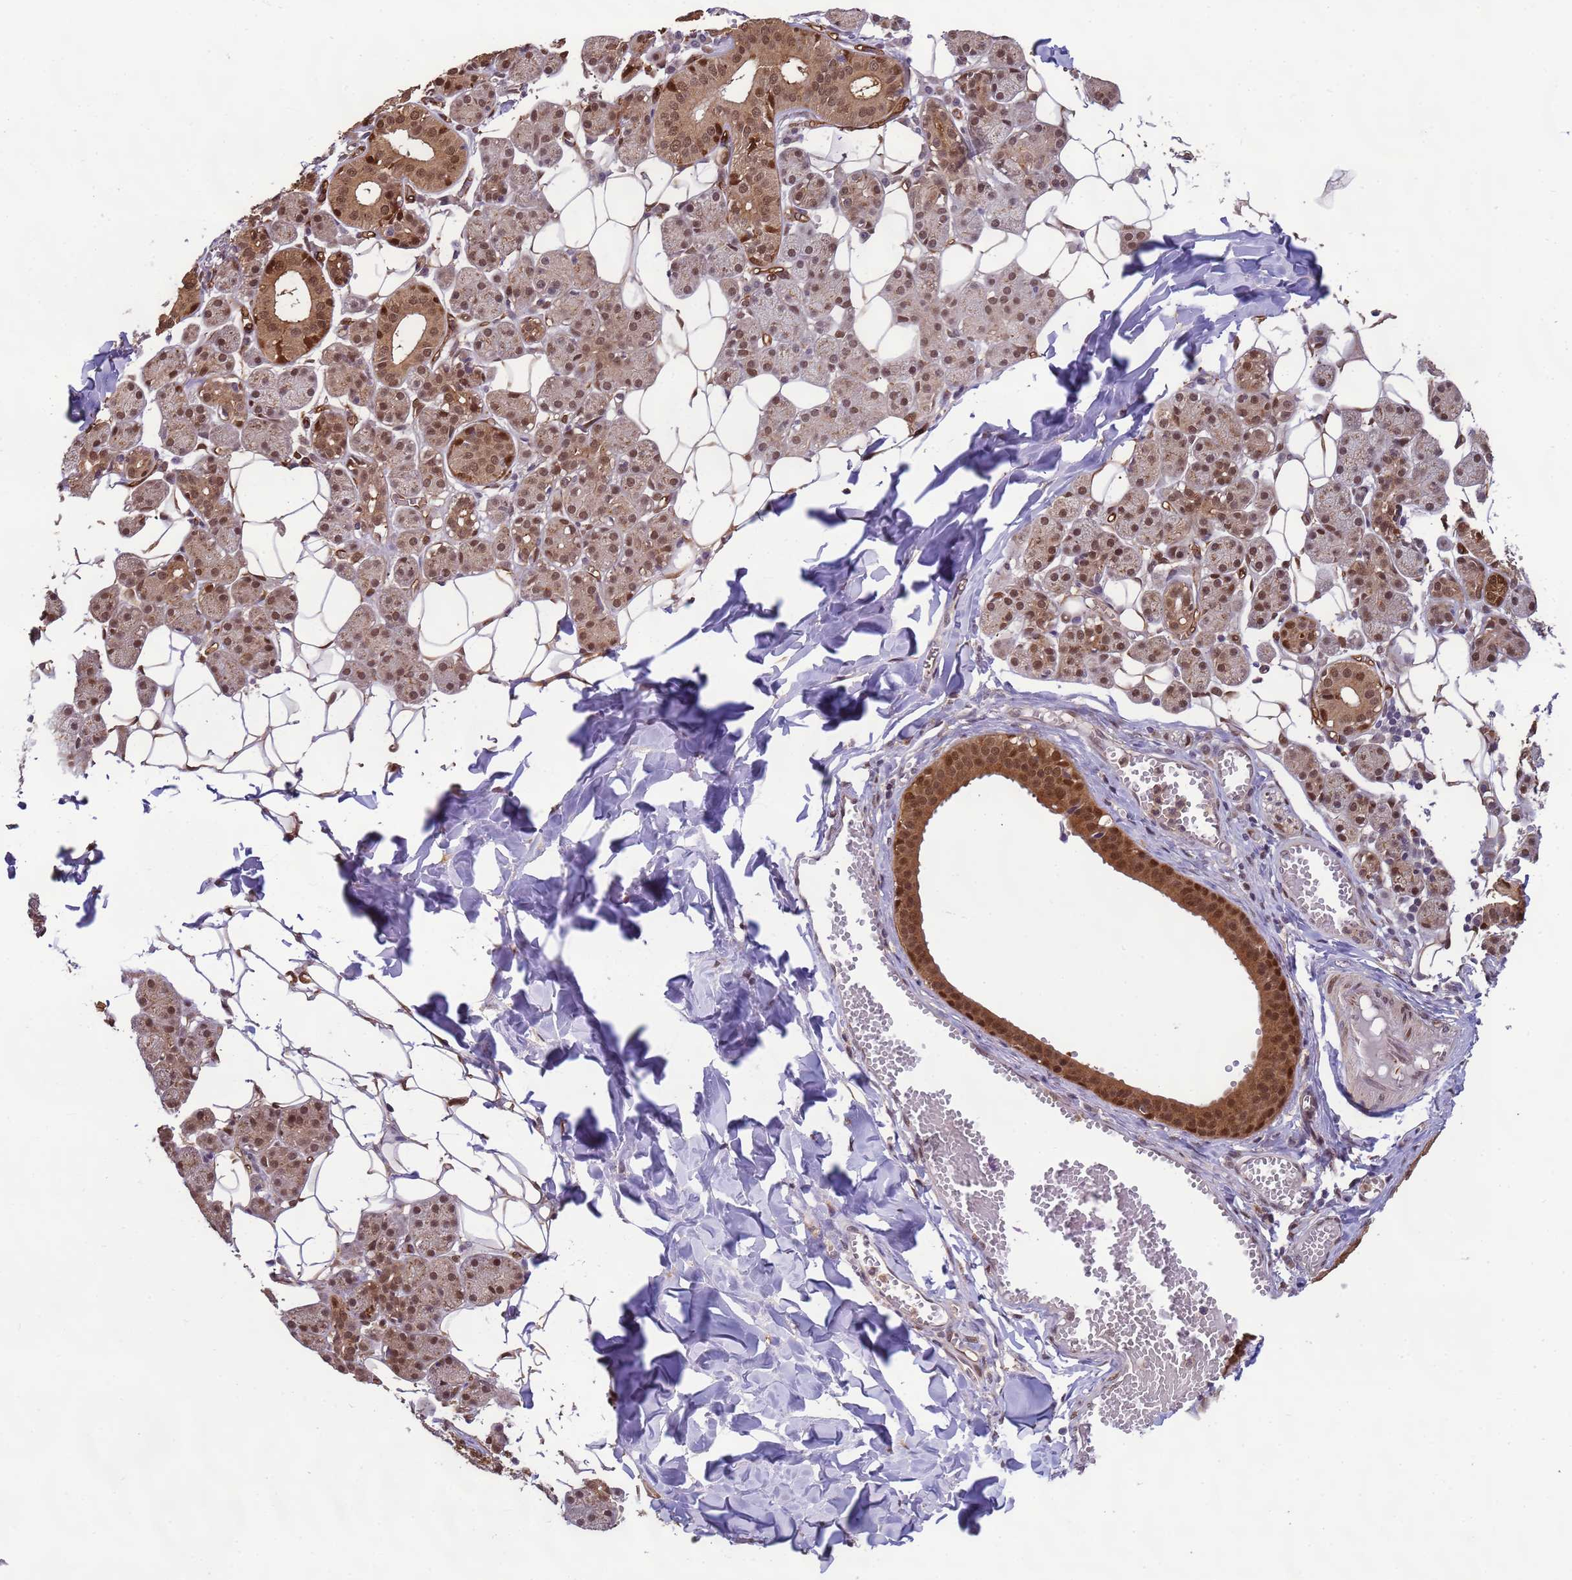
{"staining": {"intensity": "moderate", "quantity": ">75%", "location": "cytoplasmic/membranous,nuclear"}, "tissue": "salivary gland", "cell_type": "Glandular cells", "image_type": "normal", "snomed": [{"axis": "morphology", "description": "Normal tissue, NOS"}, {"axis": "topography", "description": "Salivary gland"}], "caption": "Moderate cytoplasmic/membranous,nuclear expression is identified in approximately >75% of glandular cells in normal salivary gland.", "gene": "ZBTB5", "patient": {"sex": "female", "age": 33}}